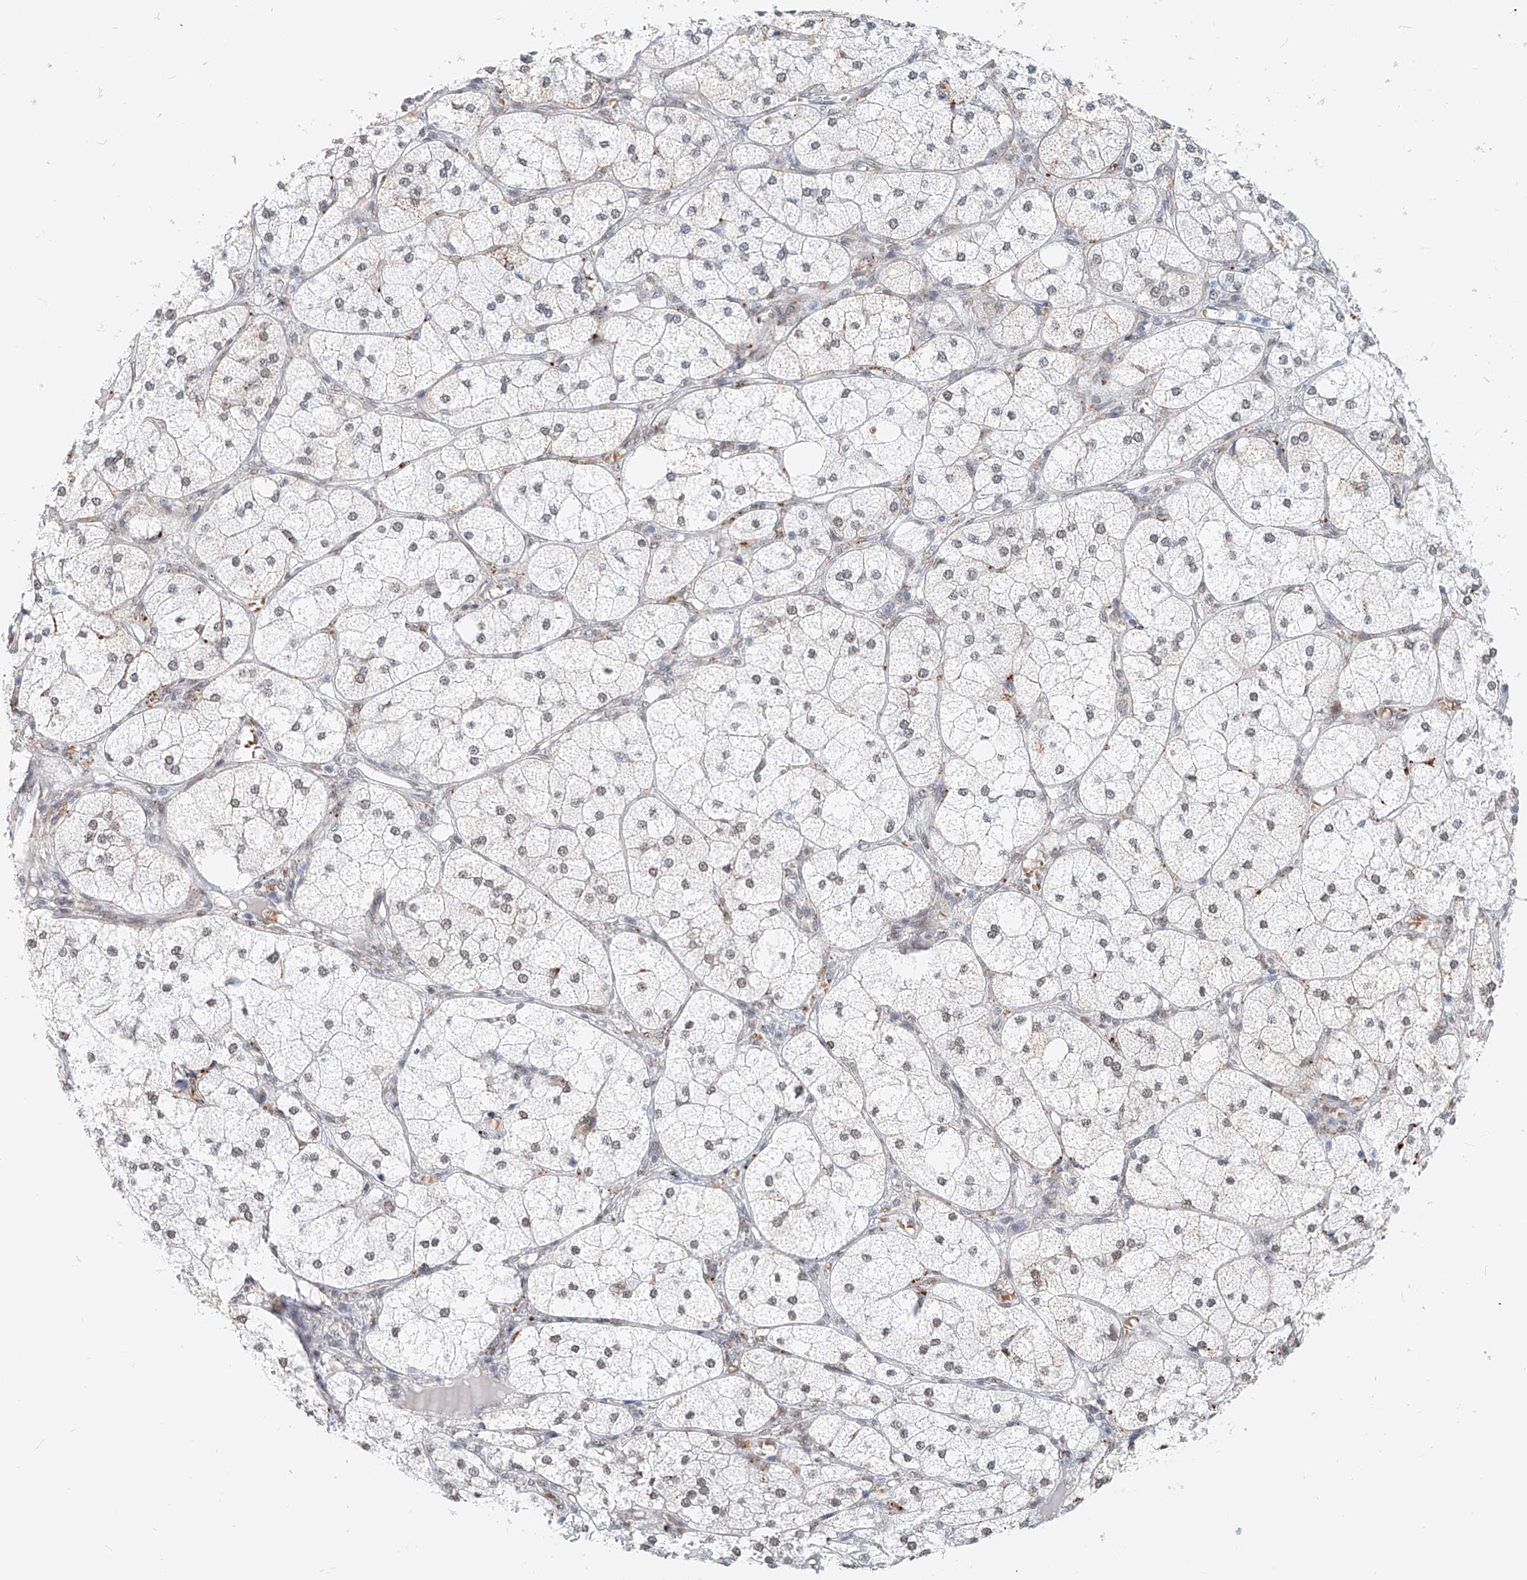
{"staining": {"intensity": "moderate", "quantity": "25%-75%", "location": "cytoplasmic/membranous,nuclear"}, "tissue": "adrenal gland", "cell_type": "Glandular cells", "image_type": "normal", "snomed": [{"axis": "morphology", "description": "Normal tissue, NOS"}, {"axis": "topography", "description": "Adrenal gland"}], "caption": "Immunohistochemistry (IHC) histopathology image of unremarkable adrenal gland stained for a protein (brown), which shows medium levels of moderate cytoplasmic/membranous,nuclear positivity in about 25%-75% of glandular cells.", "gene": "SASH1", "patient": {"sex": "female", "age": 61}}